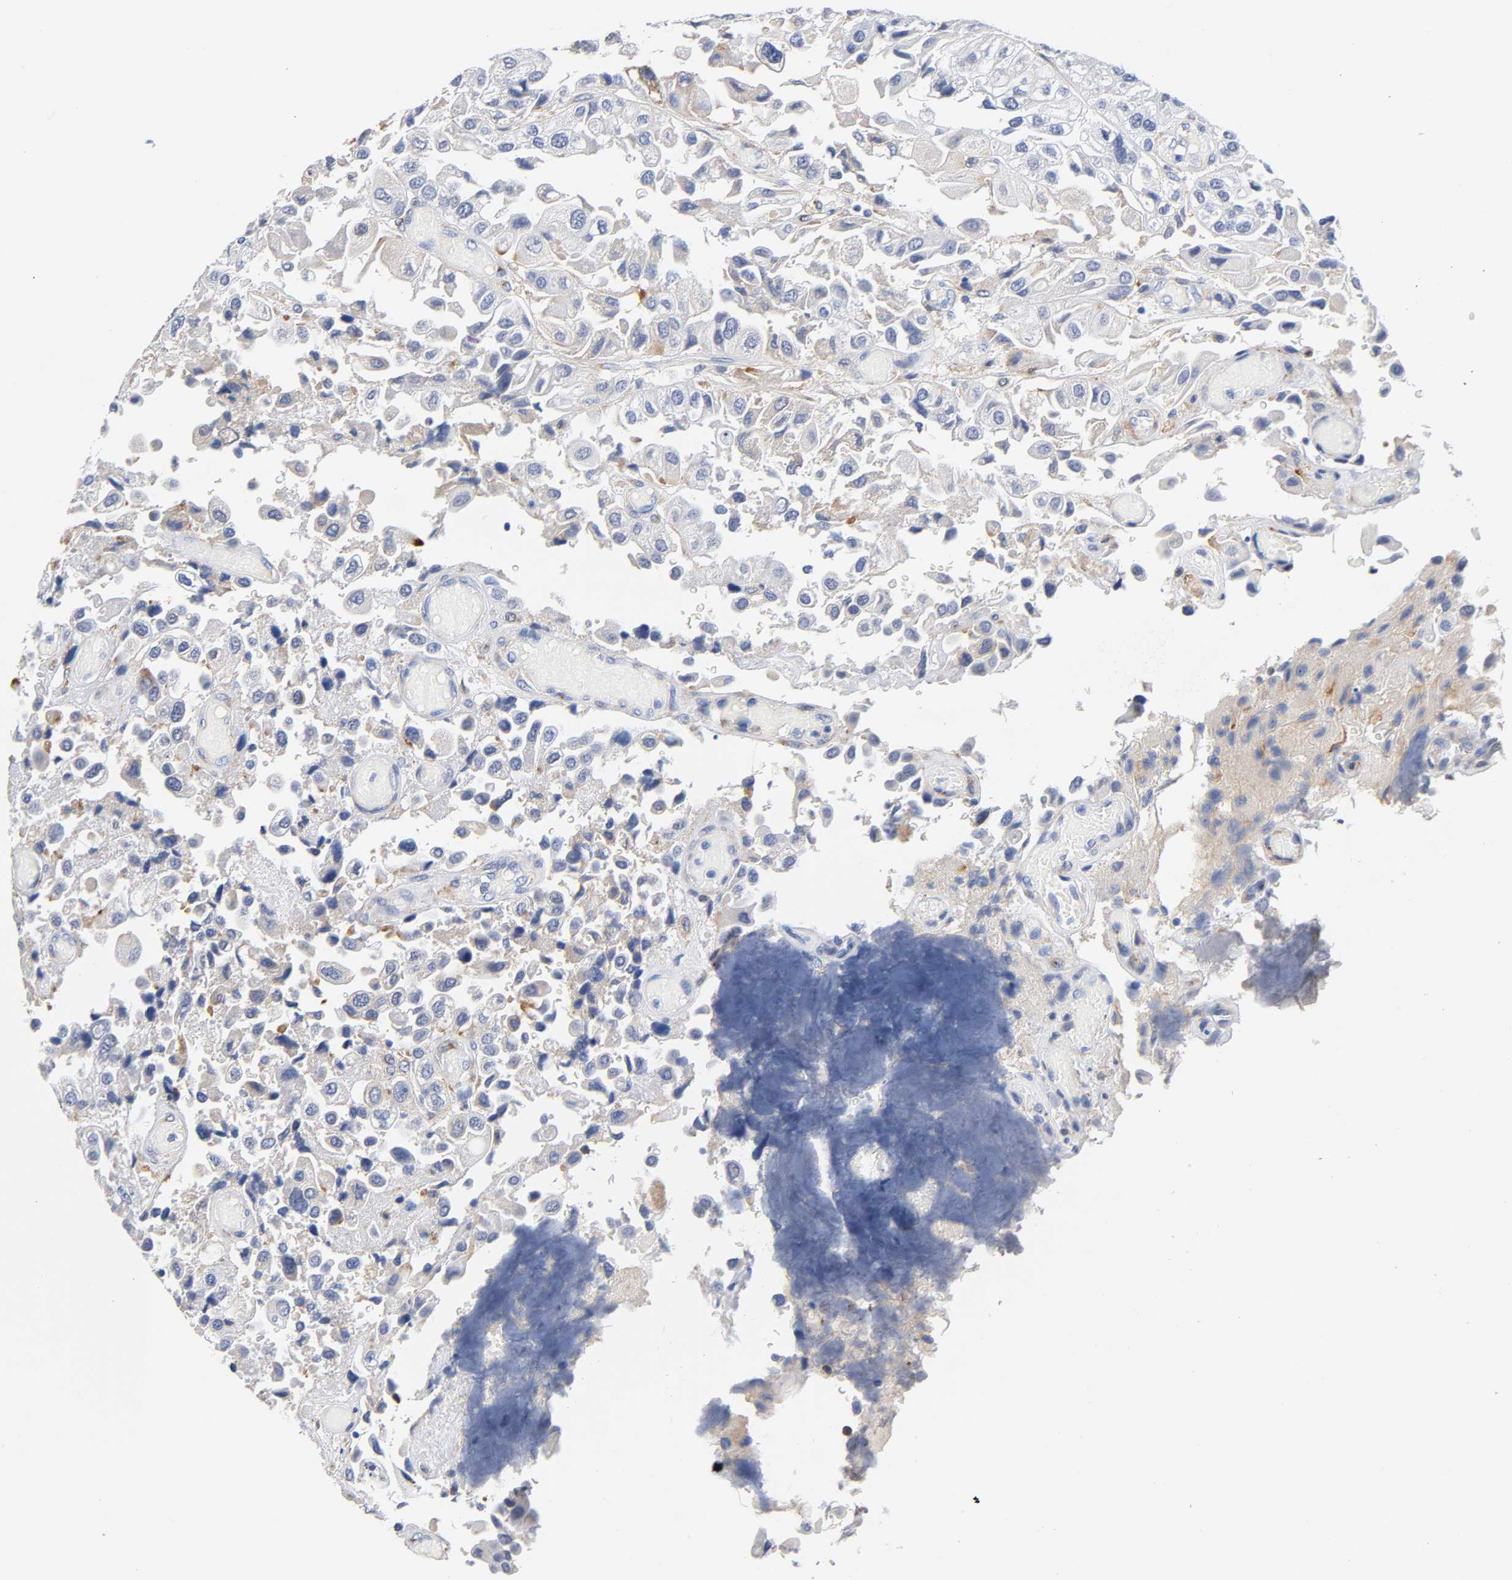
{"staining": {"intensity": "negative", "quantity": "none", "location": "none"}, "tissue": "urothelial cancer", "cell_type": "Tumor cells", "image_type": "cancer", "snomed": [{"axis": "morphology", "description": "Urothelial carcinoma, High grade"}, {"axis": "topography", "description": "Urinary bladder"}], "caption": "Tumor cells are negative for protein expression in human urothelial carcinoma (high-grade).", "gene": "LRP1", "patient": {"sex": "female", "age": 64}}